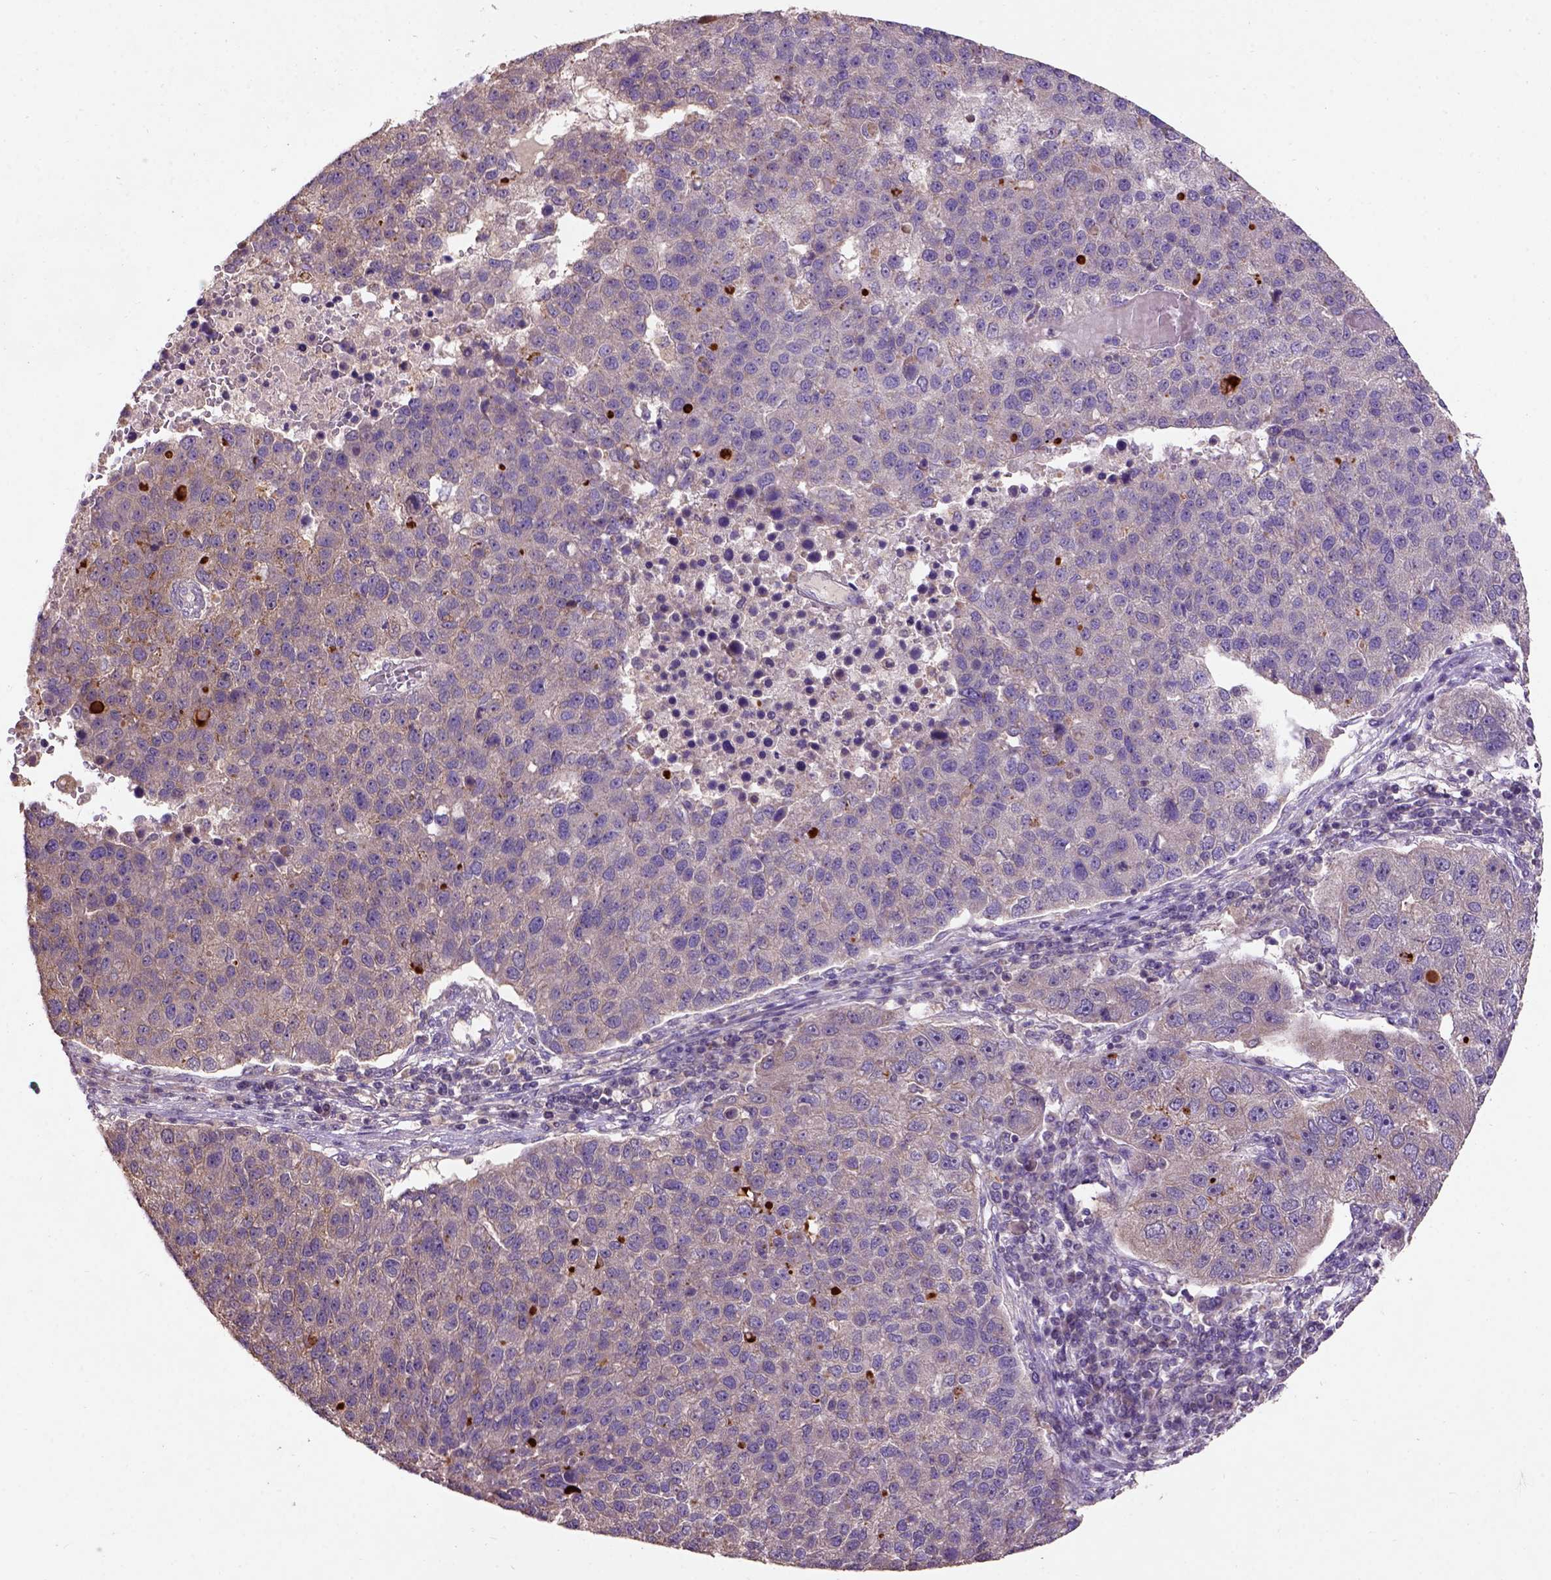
{"staining": {"intensity": "weak", "quantity": "25%-75%", "location": "cytoplasmic/membranous"}, "tissue": "pancreatic cancer", "cell_type": "Tumor cells", "image_type": "cancer", "snomed": [{"axis": "morphology", "description": "Adenocarcinoma, NOS"}, {"axis": "topography", "description": "Pancreas"}], "caption": "Human pancreatic cancer stained for a protein (brown) demonstrates weak cytoplasmic/membranous positive expression in approximately 25%-75% of tumor cells.", "gene": "KBTBD8", "patient": {"sex": "female", "age": 61}}